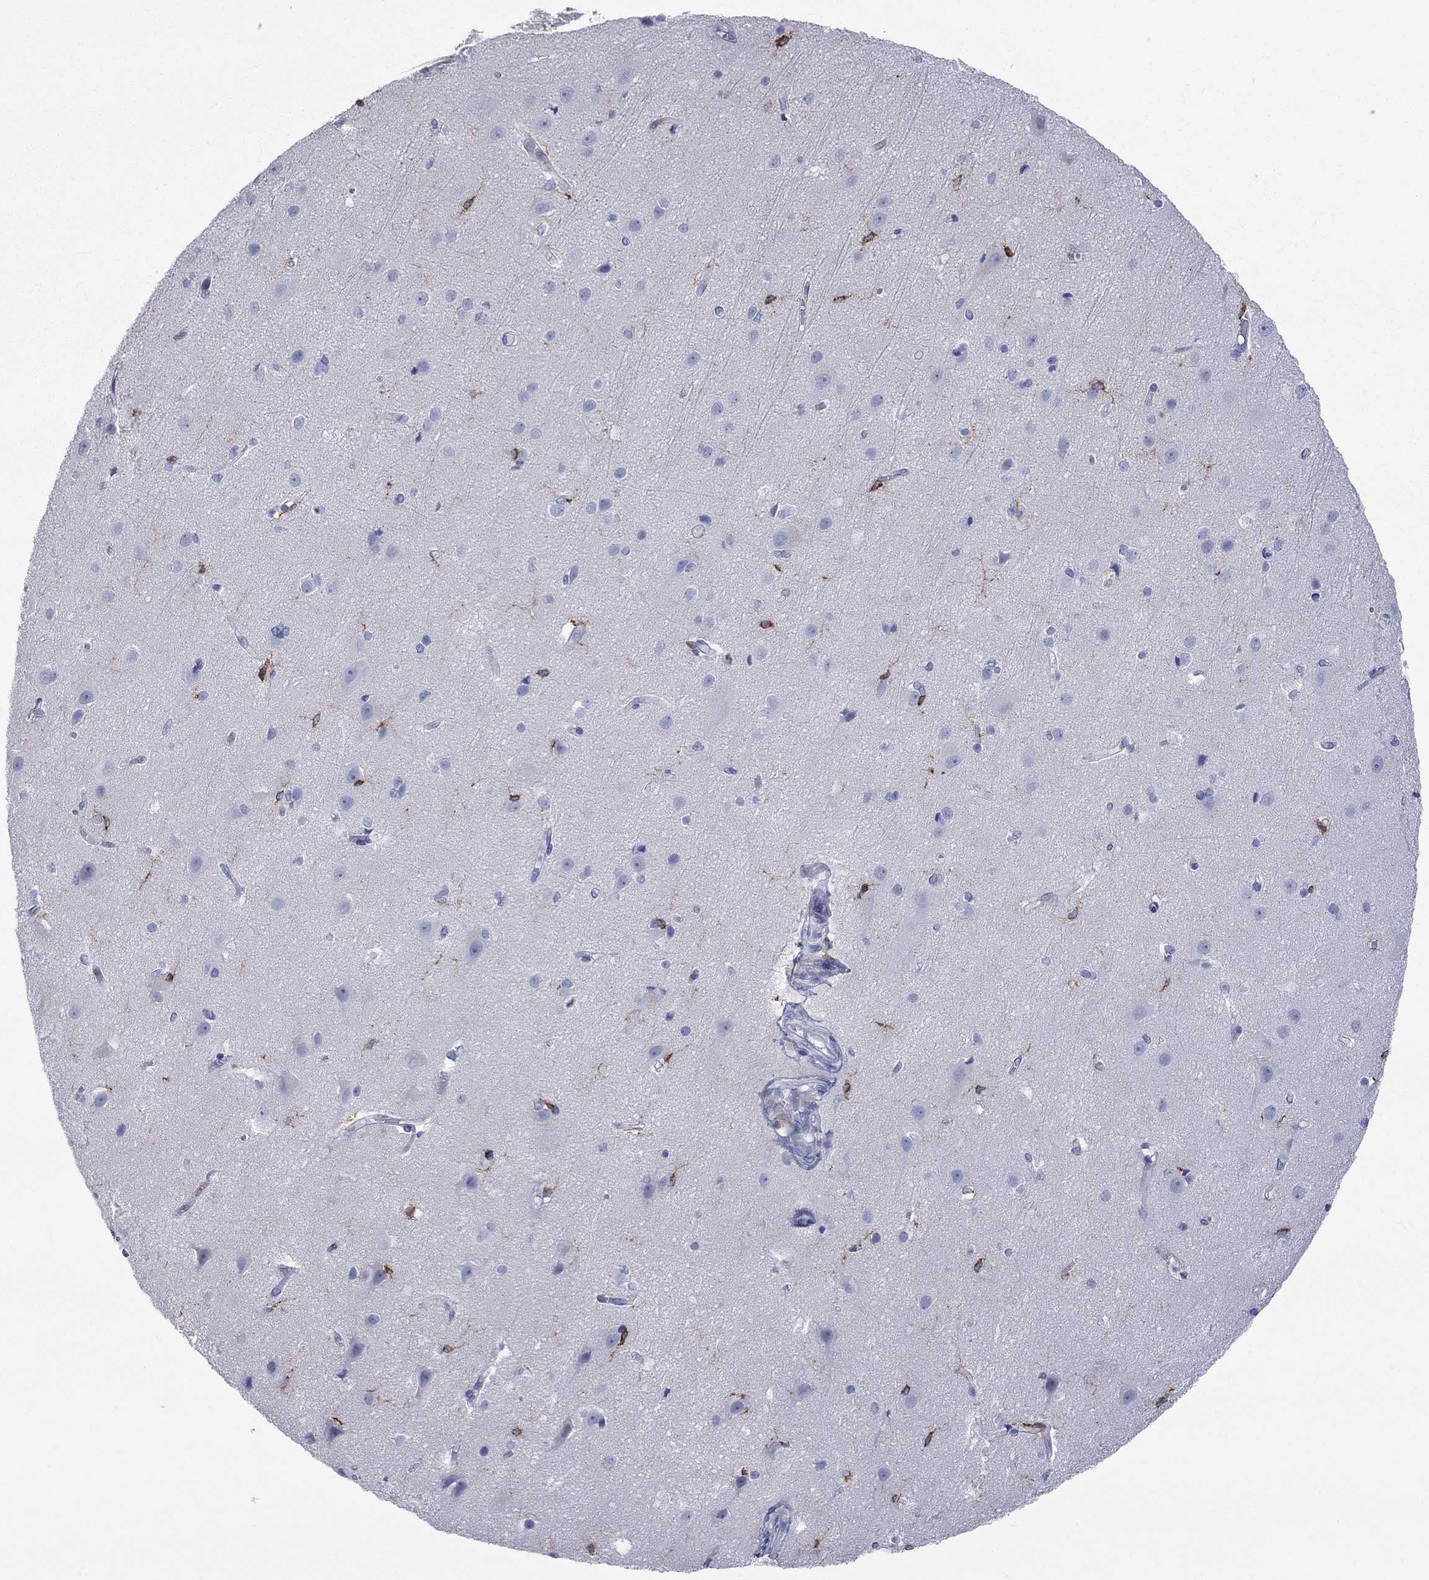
{"staining": {"intensity": "negative", "quantity": "none", "location": "none"}, "tissue": "cerebral cortex", "cell_type": "Endothelial cells", "image_type": "normal", "snomed": [{"axis": "morphology", "description": "Normal tissue, NOS"}, {"axis": "topography", "description": "Cerebral cortex"}], "caption": "High power microscopy micrograph of an immunohistochemistry (IHC) micrograph of benign cerebral cortex, revealing no significant expression in endothelial cells.", "gene": "ABI3", "patient": {"sex": "male", "age": 37}}